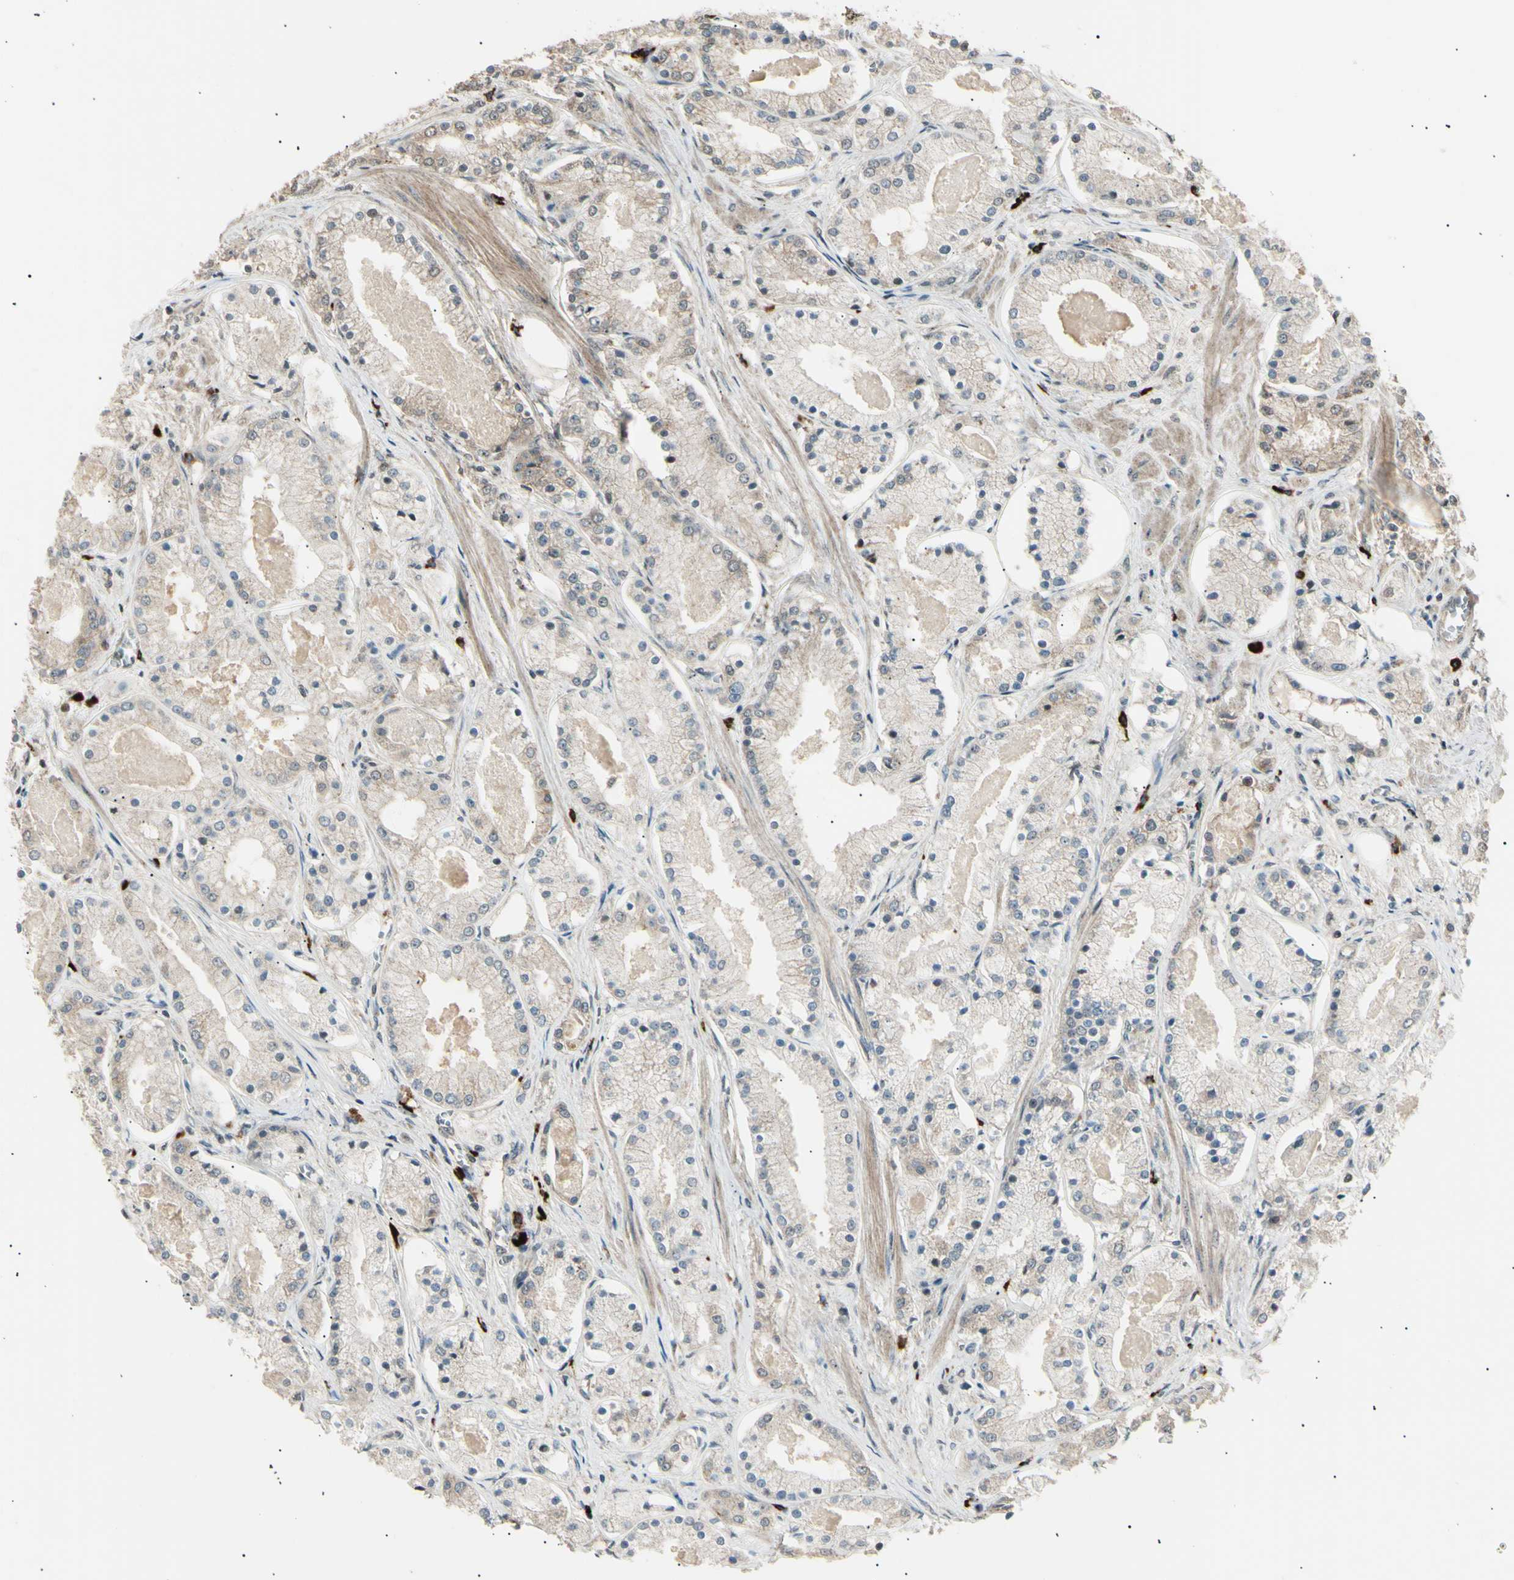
{"staining": {"intensity": "weak", "quantity": "<25%", "location": "cytoplasmic/membranous"}, "tissue": "prostate cancer", "cell_type": "Tumor cells", "image_type": "cancer", "snomed": [{"axis": "morphology", "description": "Adenocarcinoma, High grade"}, {"axis": "topography", "description": "Prostate"}], "caption": "The micrograph exhibits no significant staining in tumor cells of prostate high-grade adenocarcinoma. (Brightfield microscopy of DAB (3,3'-diaminobenzidine) immunohistochemistry at high magnification).", "gene": "NUAK2", "patient": {"sex": "male", "age": 66}}